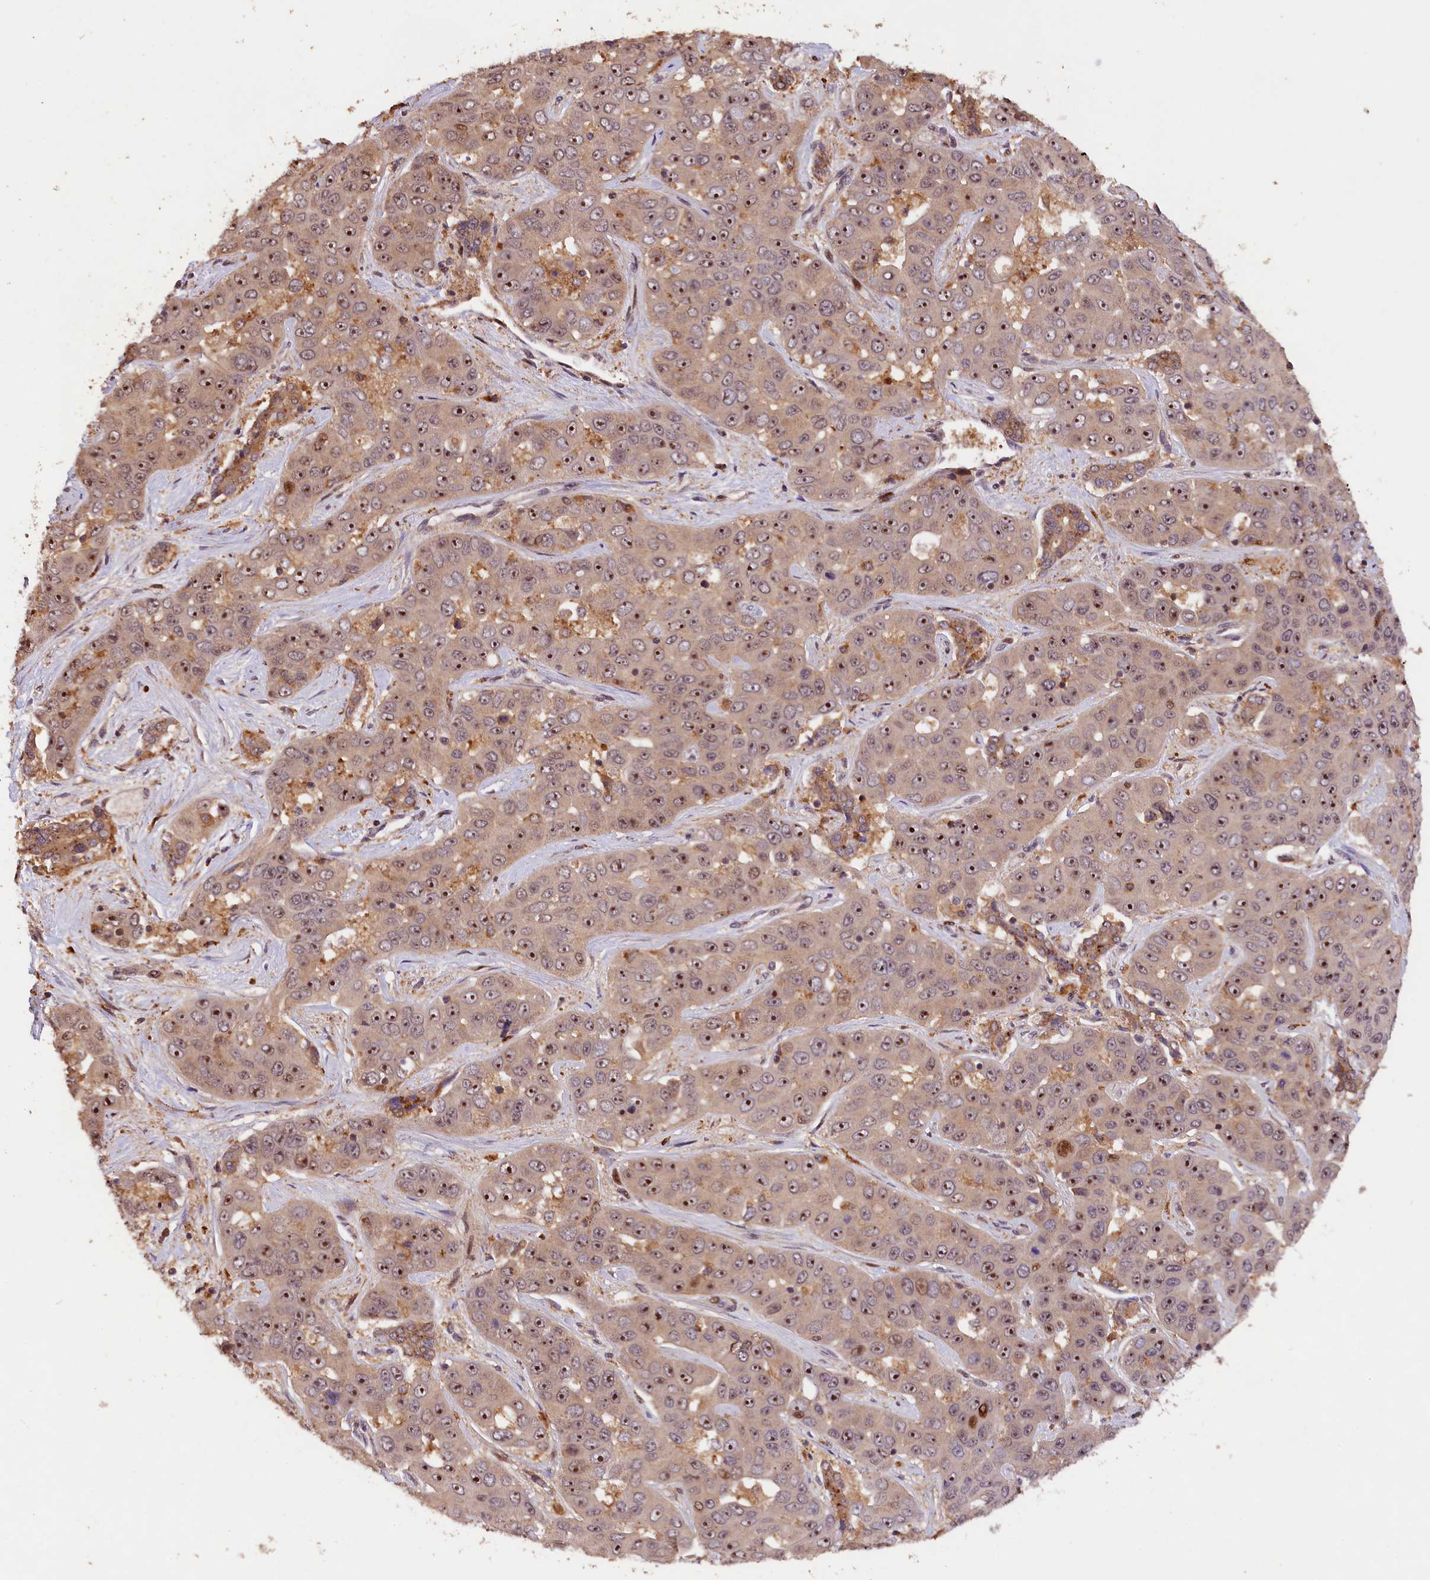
{"staining": {"intensity": "strong", "quantity": ">75%", "location": "nuclear"}, "tissue": "liver cancer", "cell_type": "Tumor cells", "image_type": "cancer", "snomed": [{"axis": "morphology", "description": "Cholangiocarcinoma"}, {"axis": "topography", "description": "Liver"}], "caption": "The immunohistochemical stain shows strong nuclear expression in tumor cells of cholangiocarcinoma (liver) tissue.", "gene": "PHAF1", "patient": {"sex": "female", "age": 52}}